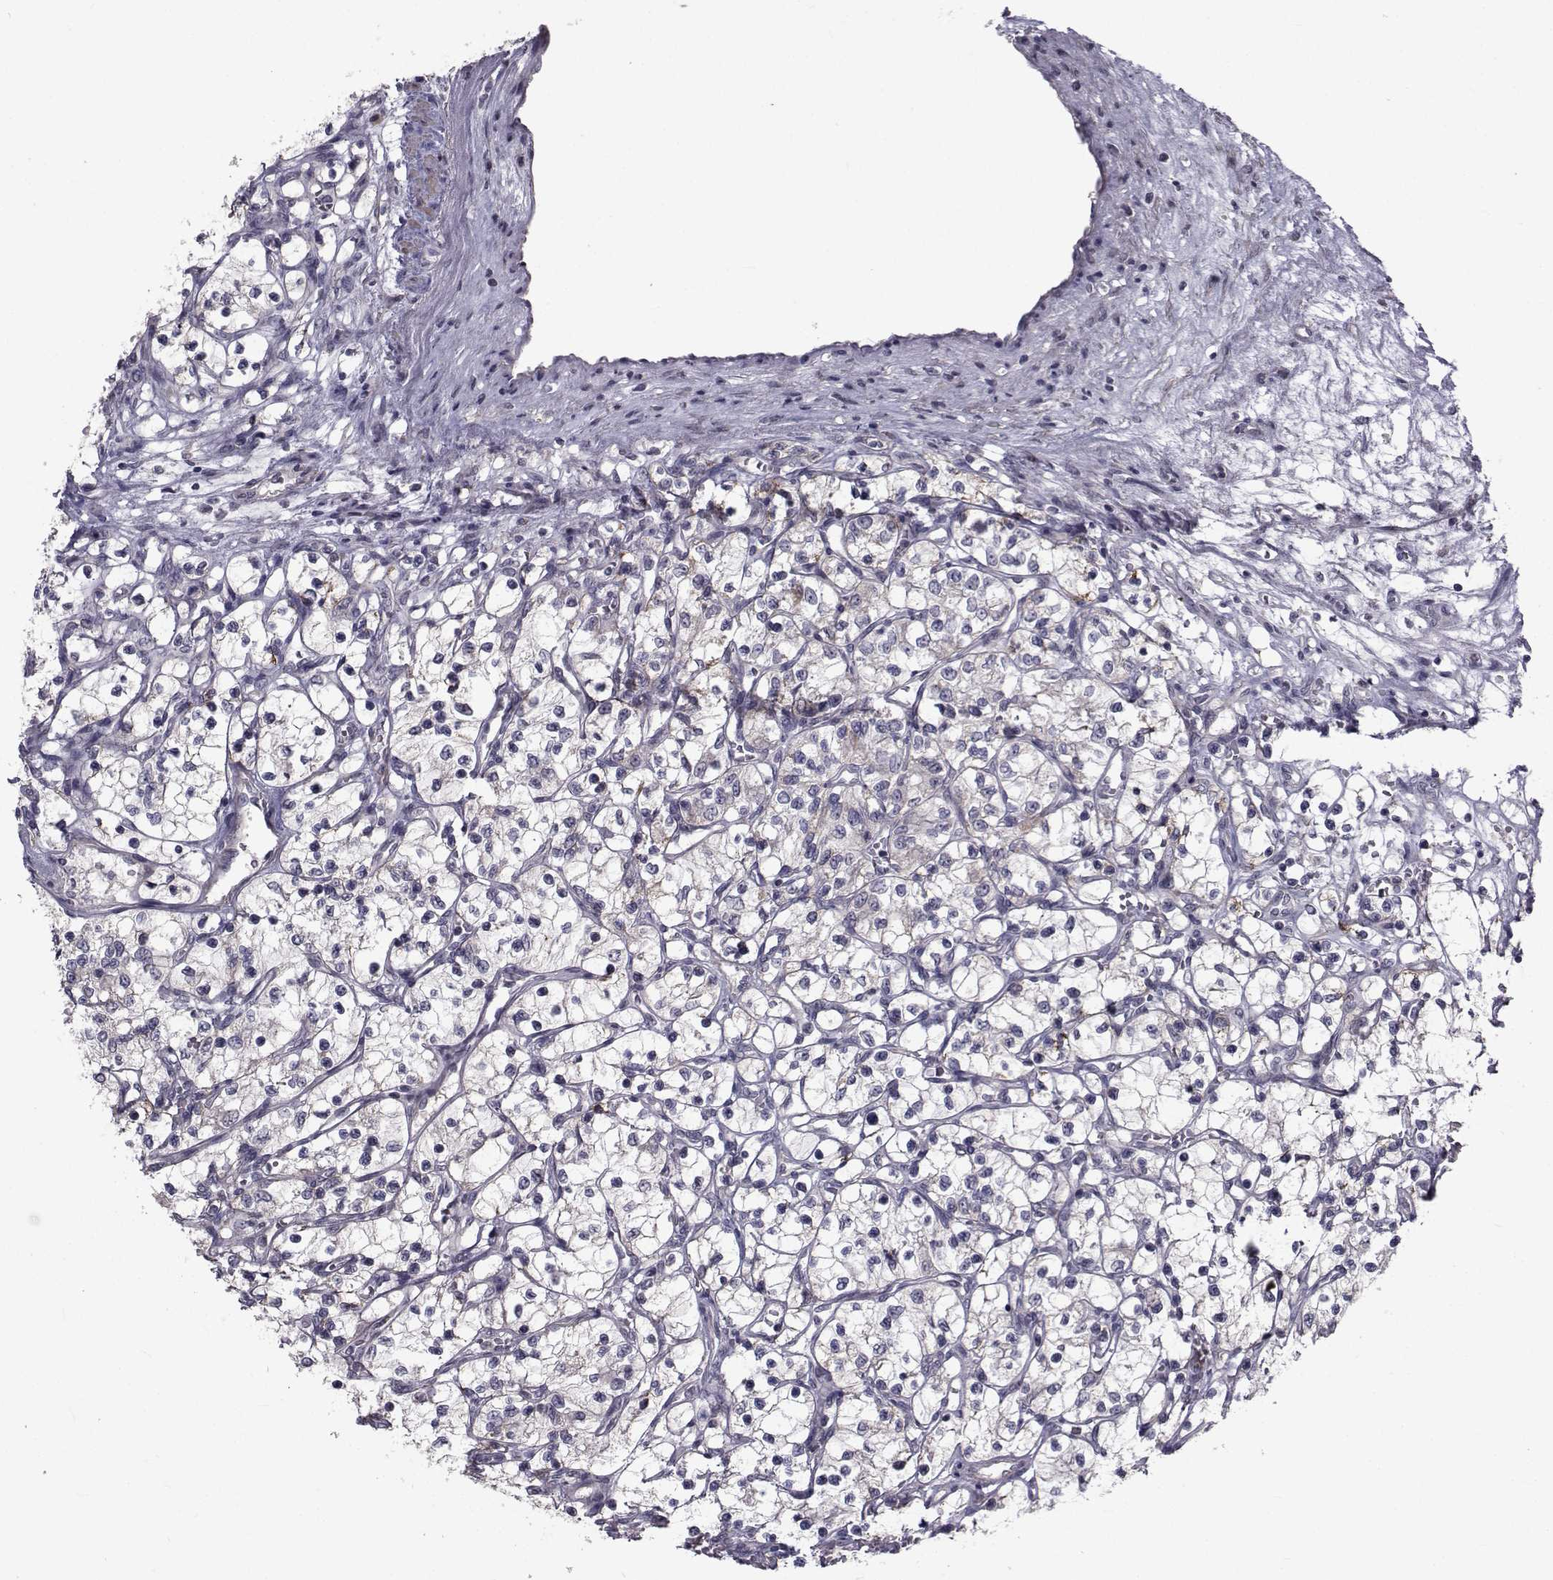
{"staining": {"intensity": "negative", "quantity": "none", "location": "none"}, "tissue": "renal cancer", "cell_type": "Tumor cells", "image_type": "cancer", "snomed": [{"axis": "morphology", "description": "Adenocarcinoma, NOS"}, {"axis": "topography", "description": "Kidney"}], "caption": "High magnification brightfield microscopy of renal cancer stained with DAB (brown) and counterstained with hematoxylin (blue): tumor cells show no significant expression.", "gene": "FDXR", "patient": {"sex": "female", "age": 69}}